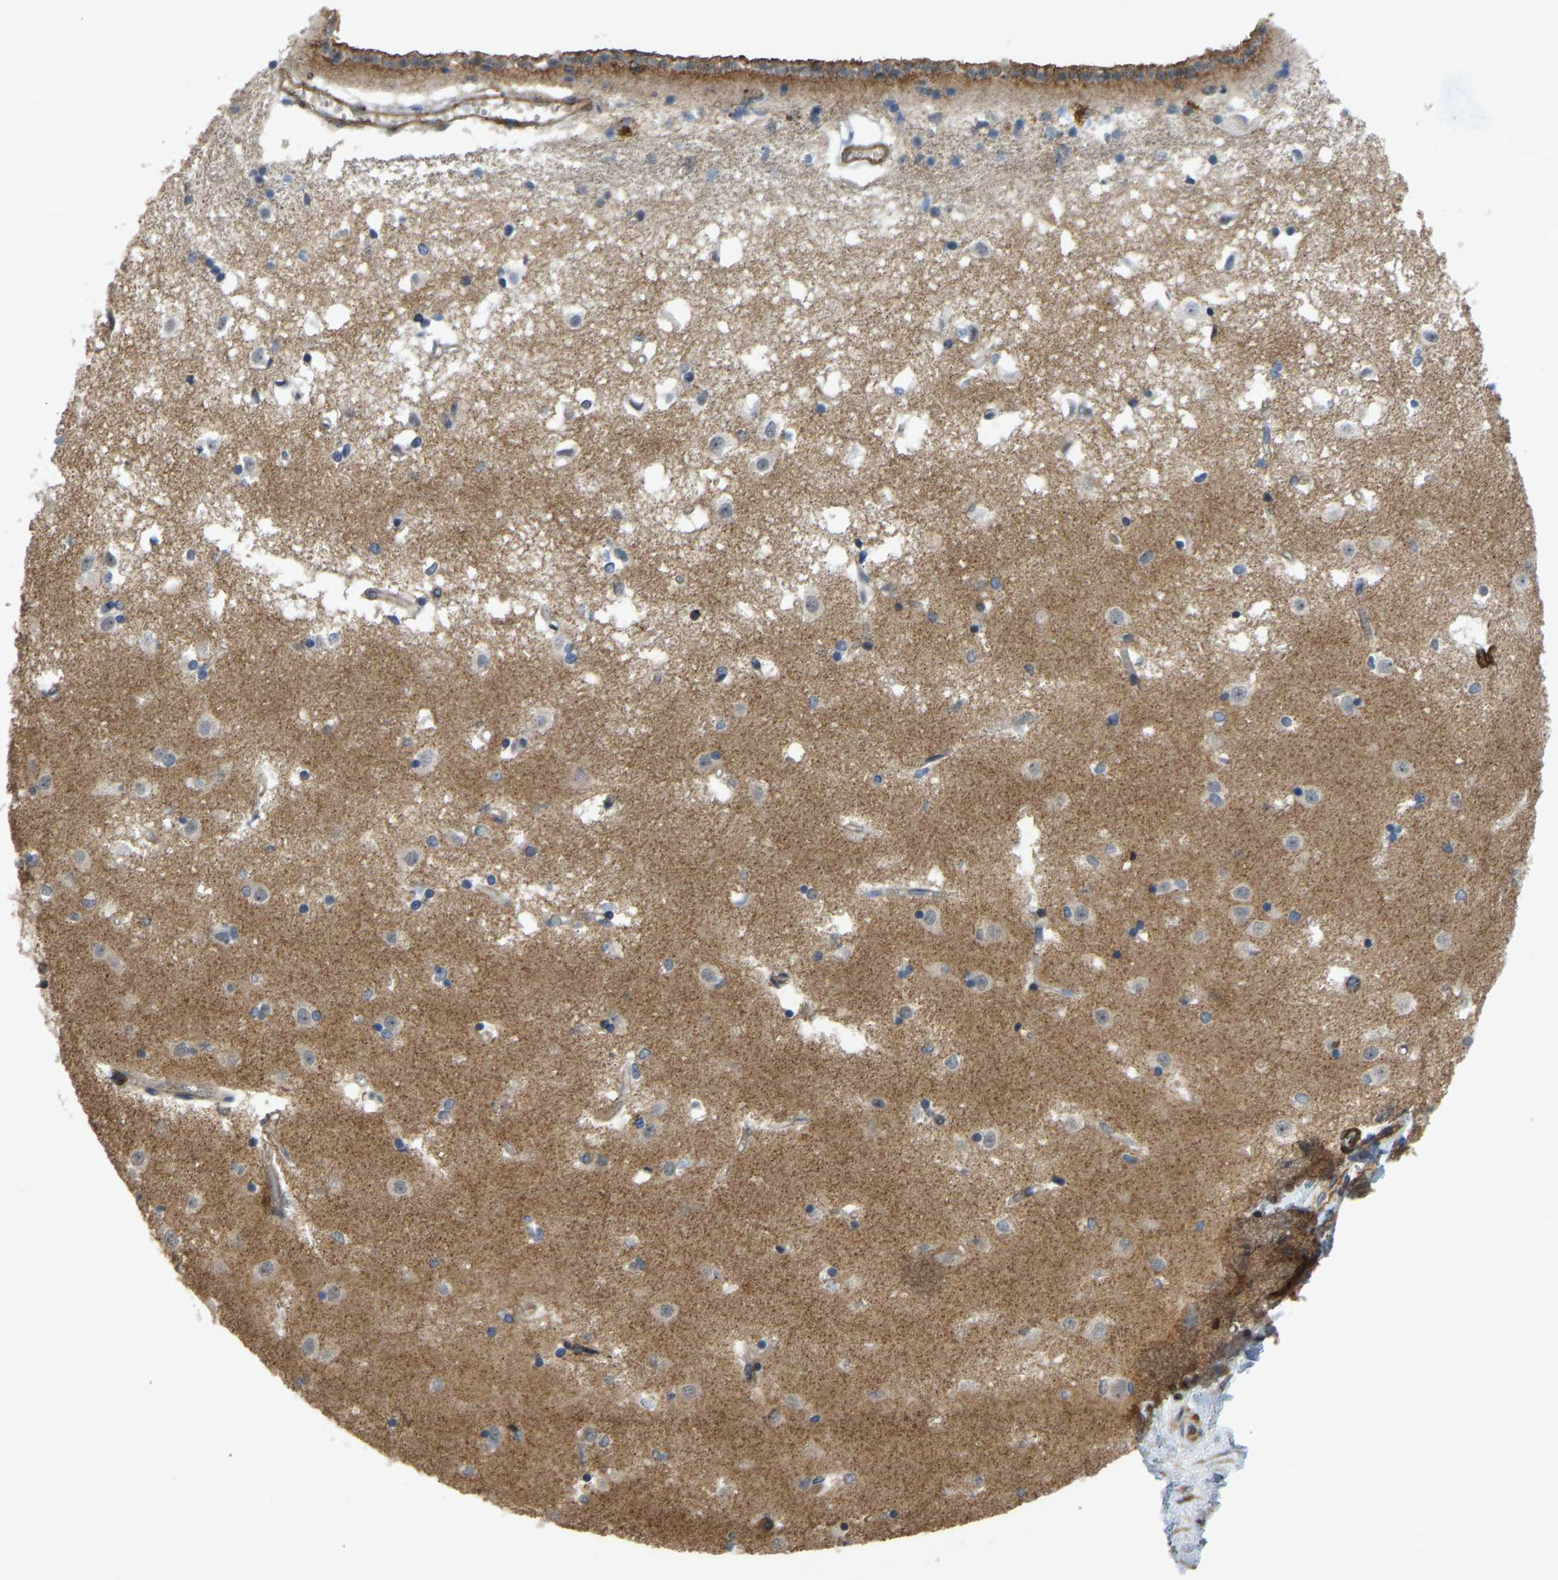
{"staining": {"intensity": "moderate", "quantity": "<25%", "location": "cytoplasmic/membranous"}, "tissue": "caudate", "cell_type": "Glial cells", "image_type": "normal", "snomed": [{"axis": "morphology", "description": "Normal tissue, NOS"}, {"axis": "topography", "description": "Lateral ventricle wall"}], "caption": "Immunohistochemistry (DAB (3,3'-diaminobenzidine)) staining of unremarkable human caudate exhibits moderate cytoplasmic/membranous protein expression in approximately <25% of glial cells.", "gene": "KIAA1671", "patient": {"sex": "male", "age": 45}}